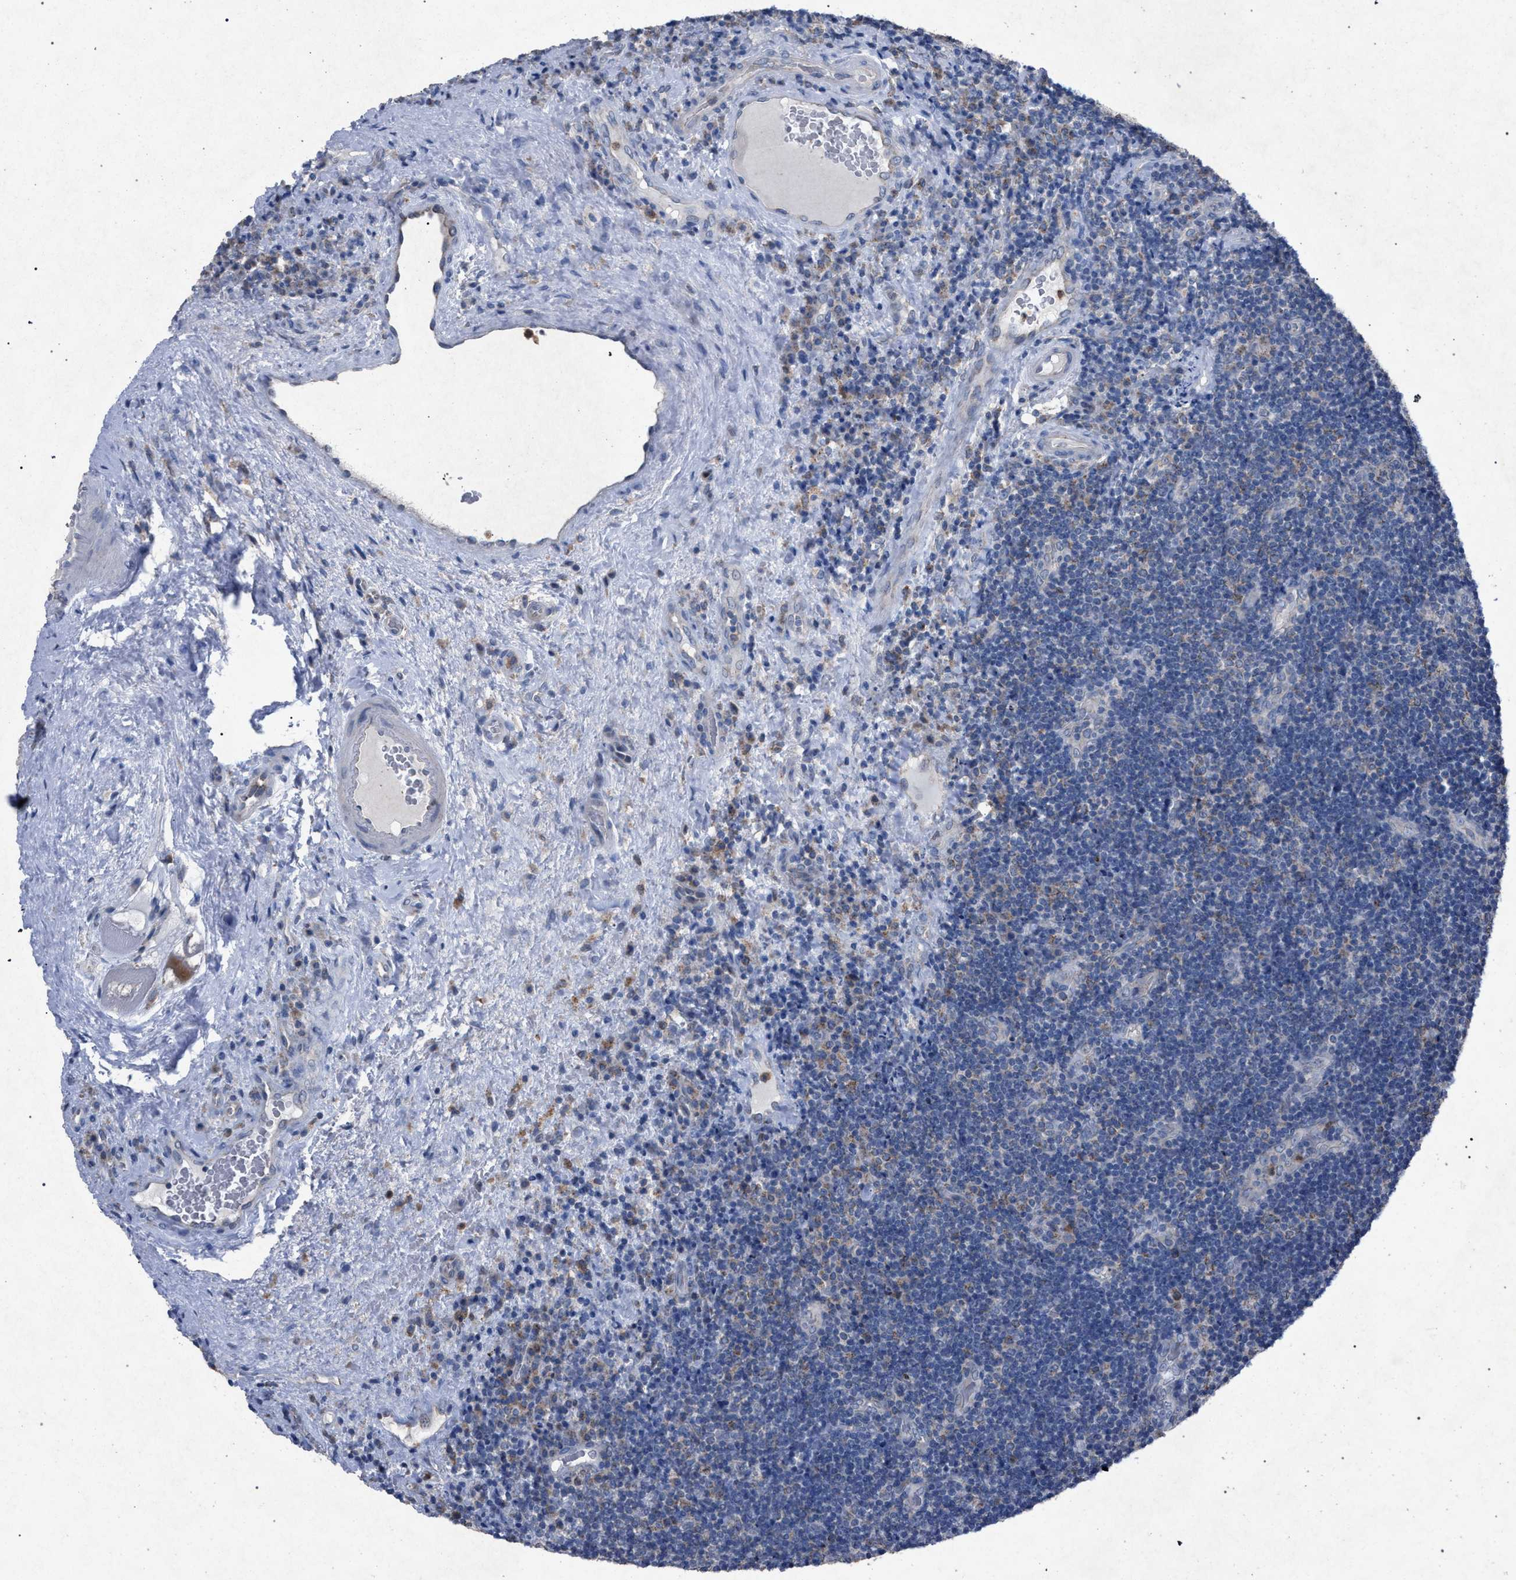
{"staining": {"intensity": "negative", "quantity": "none", "location": "none"}, "tissue": "lymphoma", "cell_type": "Tumor cells", "image_type": "cancer", "snomed": [{"axis": "morphology", "description": "Malignant lymphoma, non-Hodgkin's type, High grade"}, {"axis": "topography", "description": "Tonsil"}], "caption": "Immunohistochemistry micrograph of high-grade malignant lymphoma, non-Hodgkin's type stained for a protein (brown), which shows no staining in tumor cells.", "gene": "HSD17B4", "patient": {"sex": "female", "age": 36}}